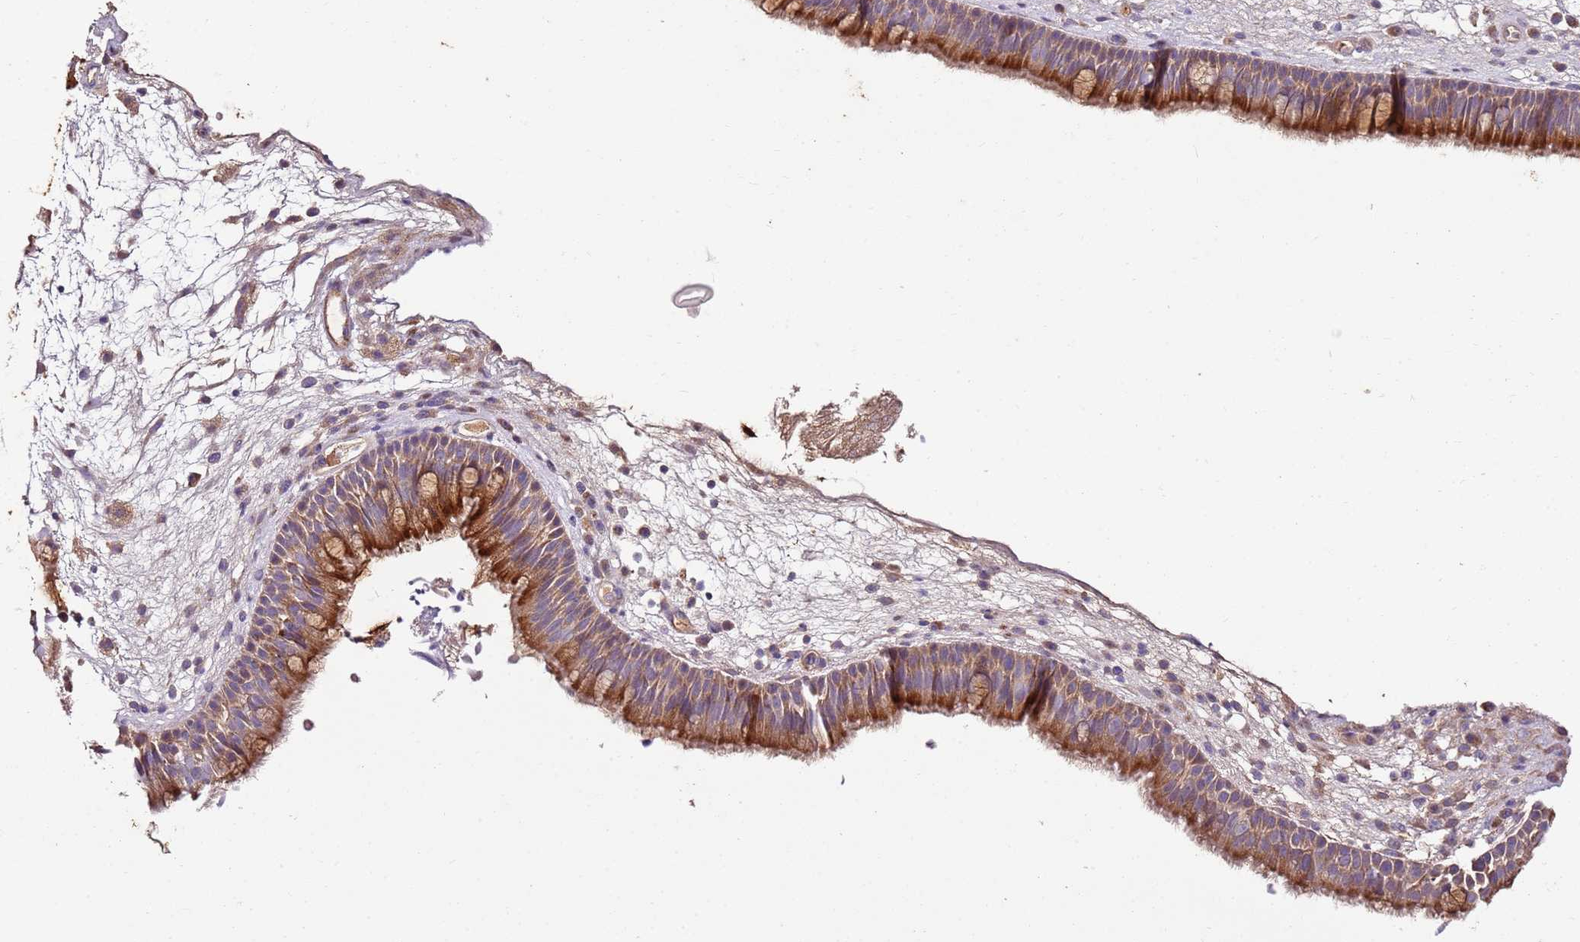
{"staining": {"intensity": "moderate", "quantity": ">75%", "location": "cytoplasmic/membranous"}, "tissue": "nasopharynx", "cell_type": "Respiratory epithelial cells", "image_type": "normal", "snomed": [{"axis": "morphology", "description": "Normal tissue, NOS"}, {"axis": "morphology", "description": "Inflammation, NOS"}, {"axis": "morphology", "description": "Malignant melanoma, Metastatic site"}, {"axis": "topography", "description": "Nasopharynx"}], "caption": "Immunohistochemistry micrograph of benign human nasopharynx stained for a protein (brown), which demonstrates medium levels of moderate cytoplasmic/membranous positivity in approximately >75% of respiratory epithelial cells.", "gene": "KRTAP21", "patient": {"sex": "male", "age": 70}}